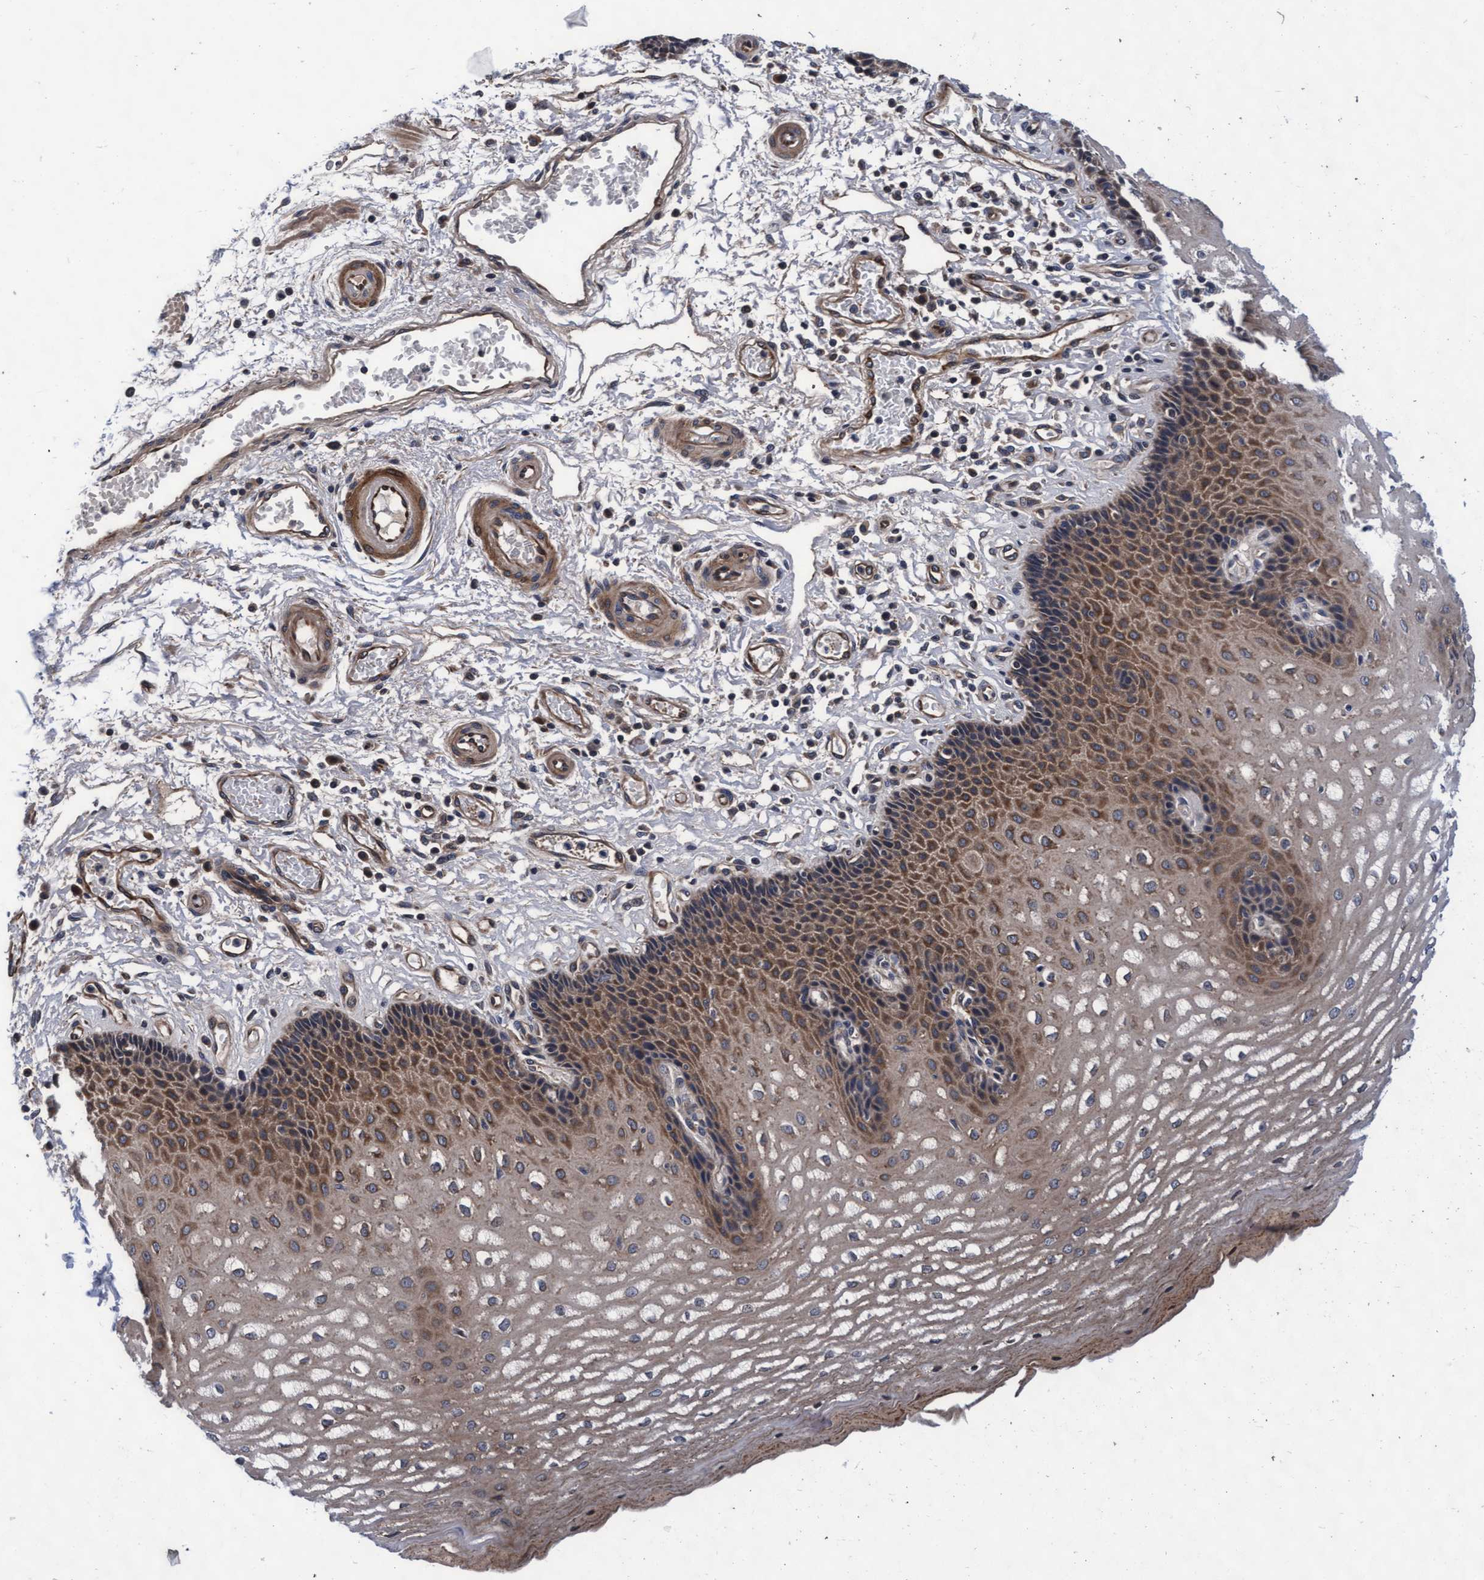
{"staining": {"intensity": "moderate", "quantity": ">75%", "location": "cytoplasmic/membranous"}, "tissue": "esophagus", "cell_type": "Squamous epithelial cells", "image_type": "normal", "snomed": [{"axis": "morphology", "description": "Normal tissue, NOS"}, {"axis": "topography", "description": "Esophagus"}], "caption": "Esophagus stained with immunohistochemistry demonstrates moderate cytoplasmic/membranous positivity in about >75% of squamous epithelial cells.", "gene": "EFCAB13", "patient": {"sex": "male", "age": 54}}